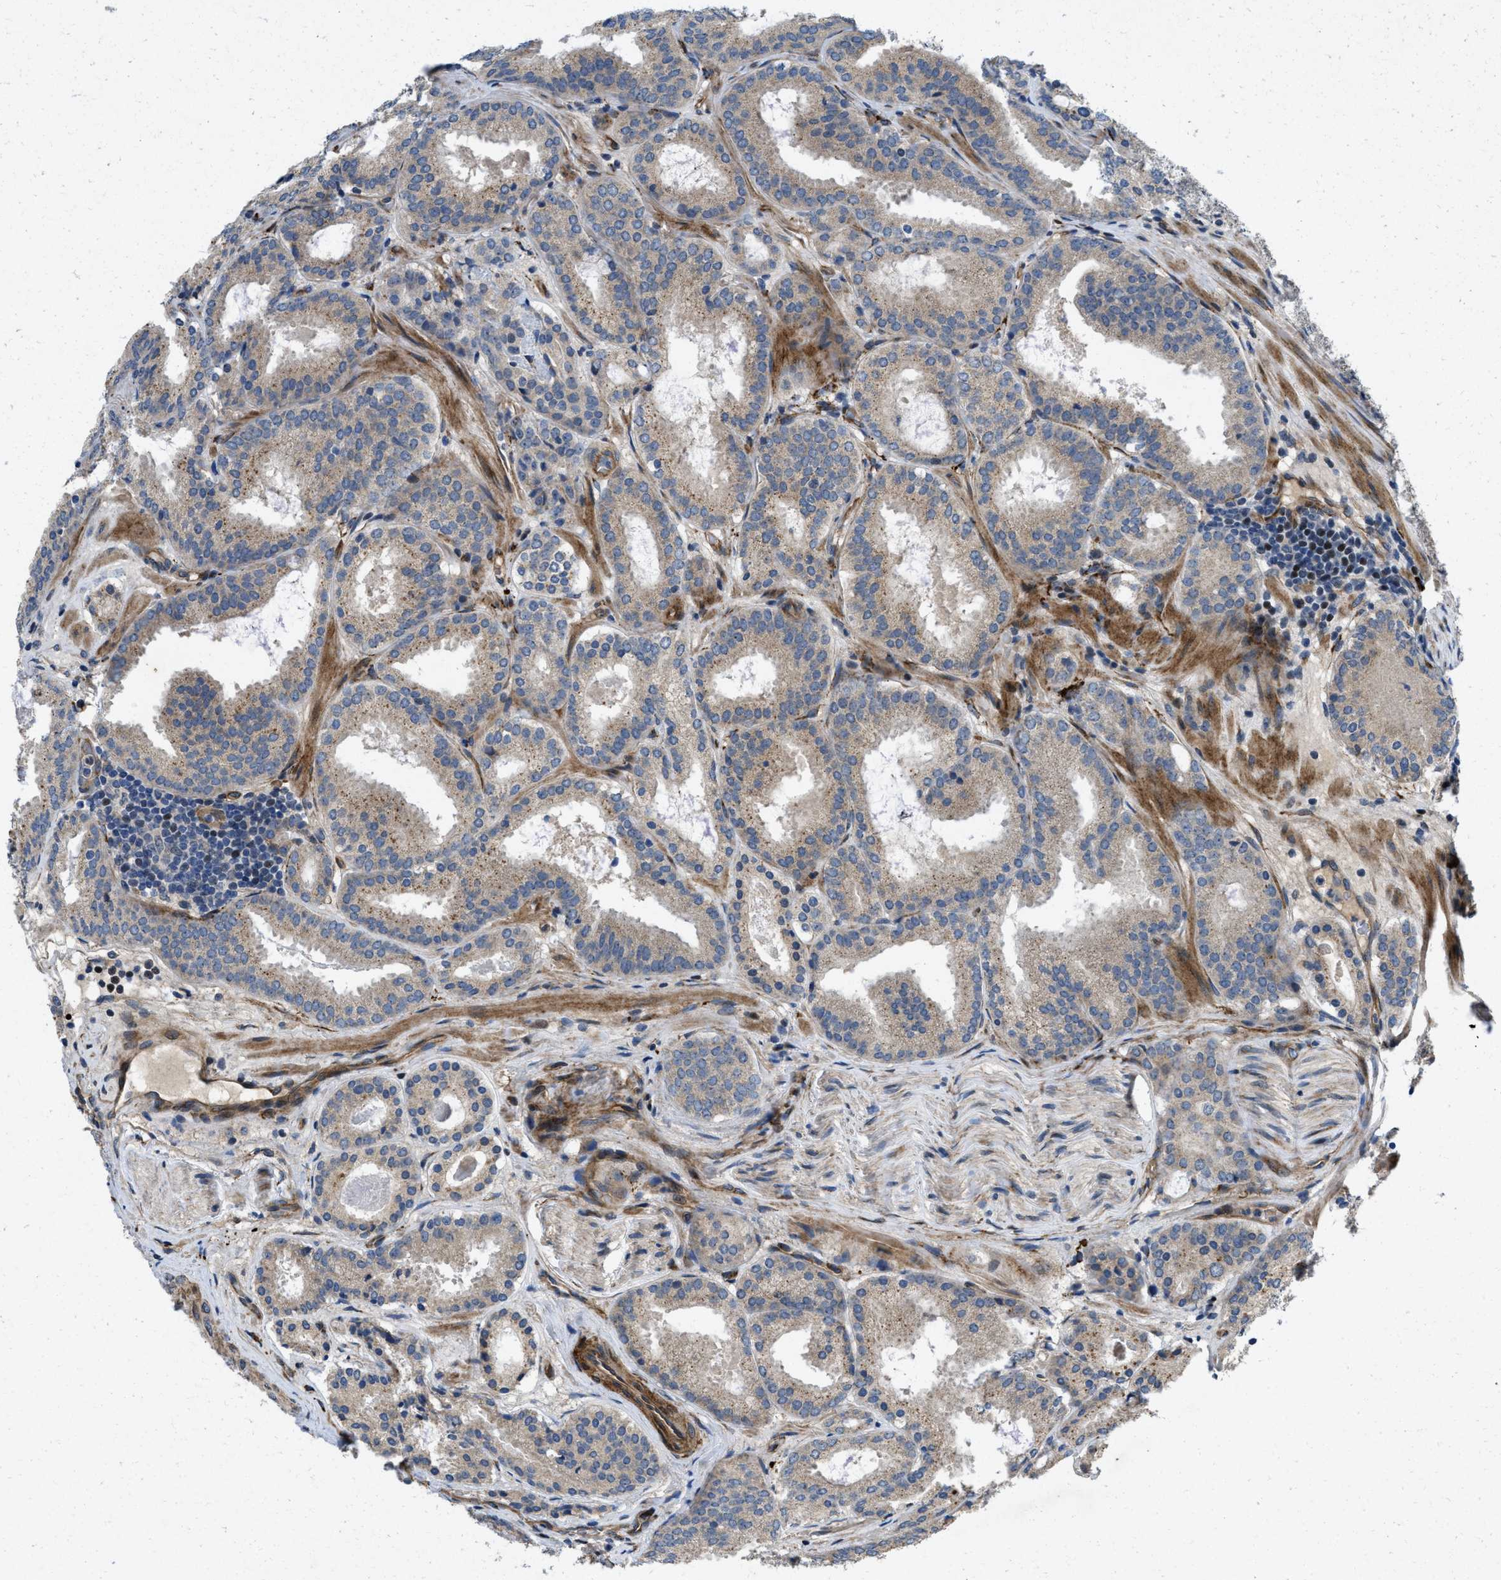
{"staining": {"intensity": "weak", "quantity": "25%-75%", "location": "cytoplasmic/membranous"}, "tissue": "prostate cancer", "cell_type": "Tumor cells", "image_type": "cancer", "snomed": [{"axis": "morphology", "description": "Adenocarcinoma, Low grade"}, {"axis": "topography", "description": "Prostate"}], "caption": "The image reveals a brown stain indicating the presence of a protein in the cytoplasmic/membranous of tumor cells in low-grade adenocarcinoma (prostate).", "gene": "HSPA12B", "patient": {"sex": "male", "age": 69}}